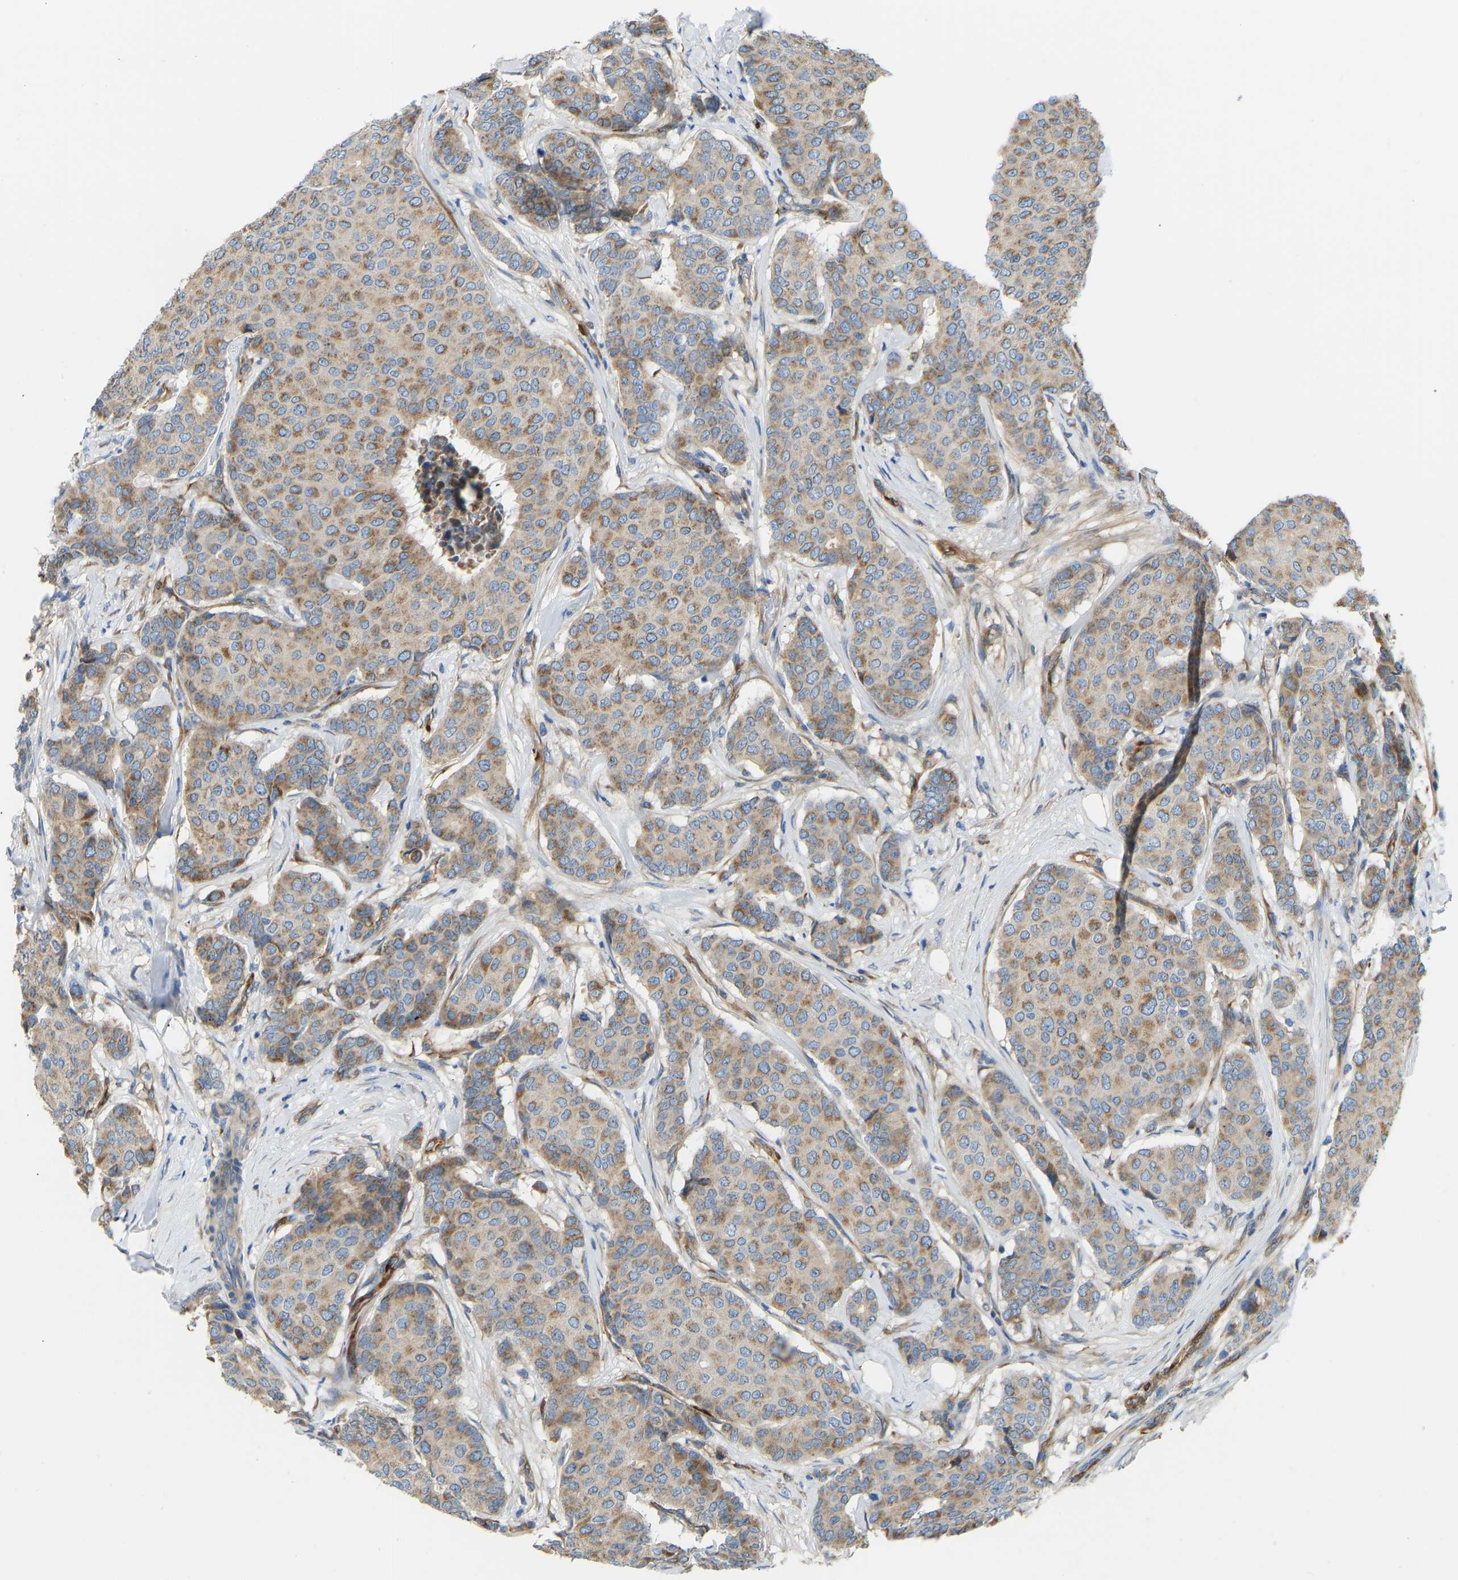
{"staining": {"intensity": "moderate", "quantity": ">75%", "location": "cytoplasmic/membranous"}, "tissue": "breast cancer", "cell_type": "Tumor cells", "image_type": "cancer", "snomed": [{"axis": "morphology", "description": "Duct carcinoma"}, {"axis": "topography", "description": "Breast"}], "caption": "Breast intraductal carcinoma was stained to show a protein in brown. There is medium levels of moderate cytoplasmic/membranous positivity in approximately >75% of tumor cells.", "gene": "COL15A1", "patient": {"sex": "female", "age": 75}}